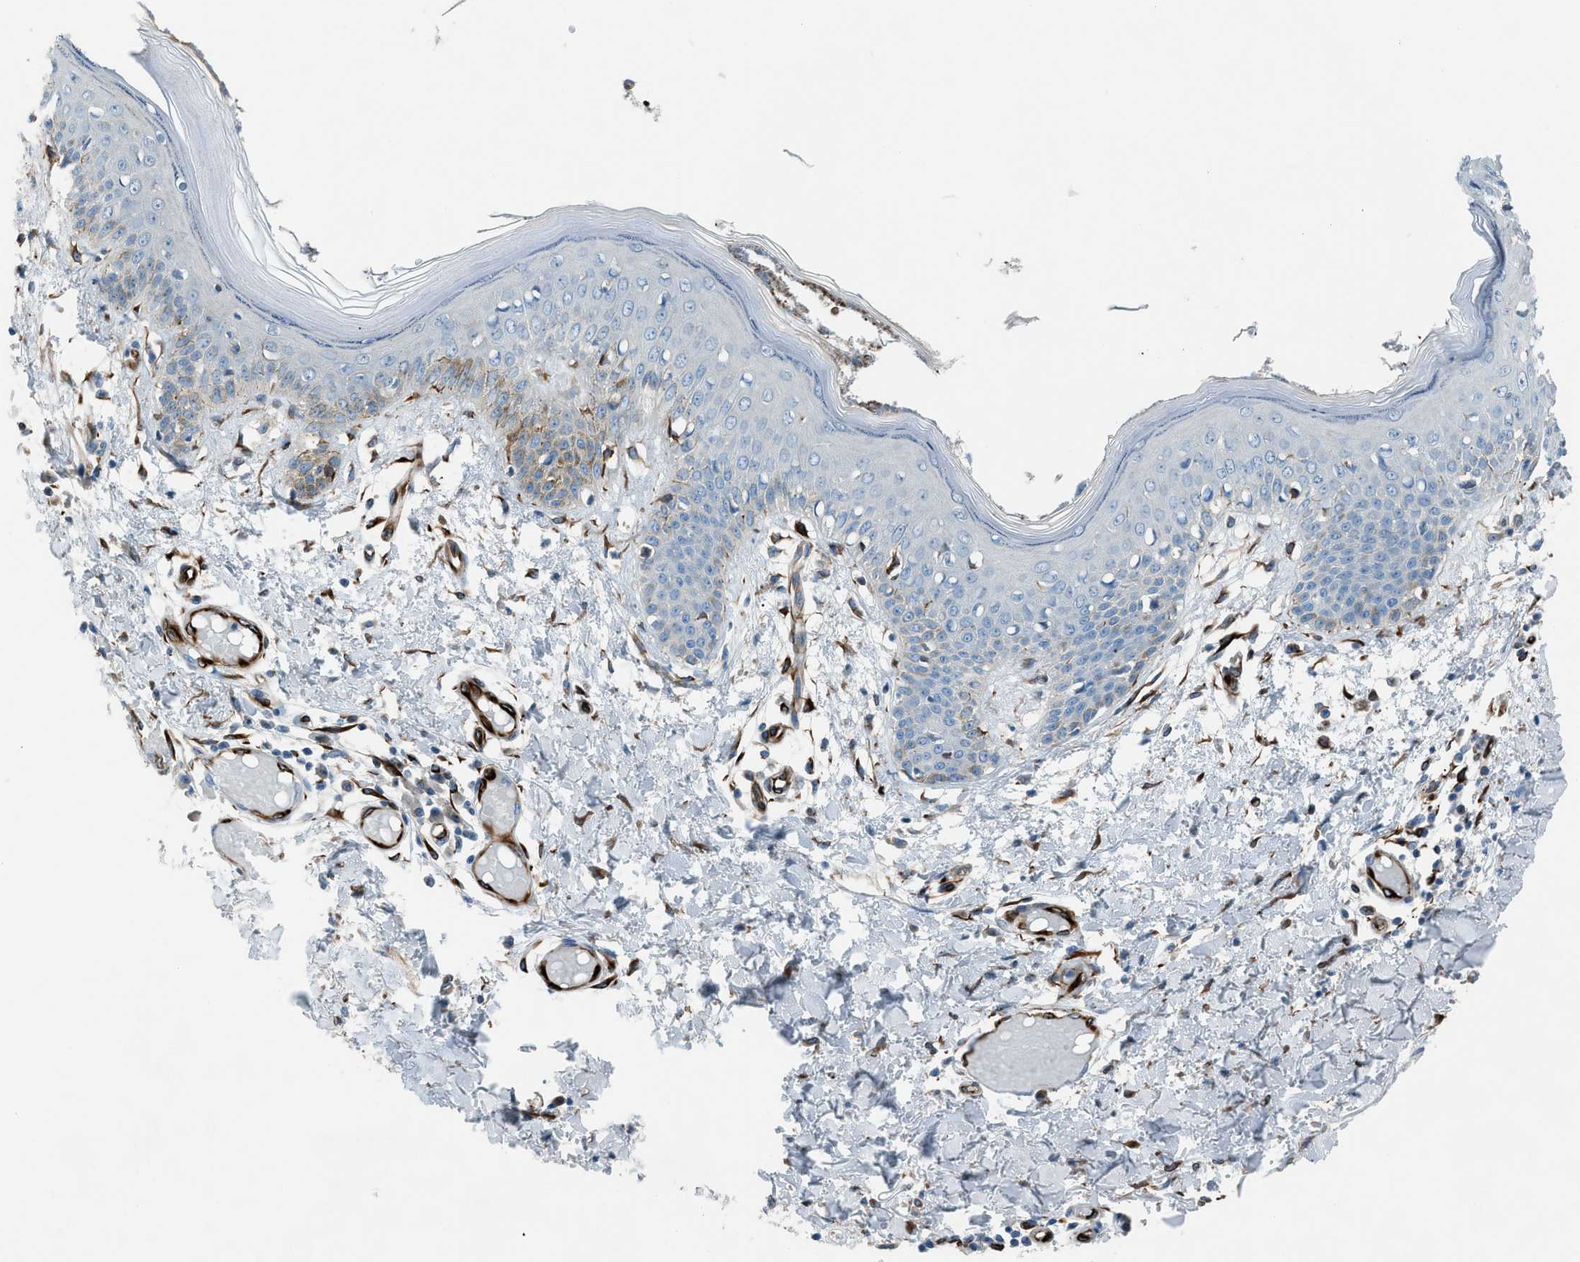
{"staining": {"intensity": "strong", "quantity": ">75%", "location": "cytoplasmic/membranous"}, "tissue": "skin", "cell_type": "Fibroblasts", "image_type": "normal", "snomed": [{"axis": "morphology", "description": "Normal tissue, NOS"}, {"axis": "topography", "description": "Skin"}], "caption": "Brown immunohistochemical staining in normal human skin shows strong cytoplasmic/membranous positivity in about >75% of fibroblasts.", "gene": "CABP7", "patient": {"sex": "male", "age": 53}}